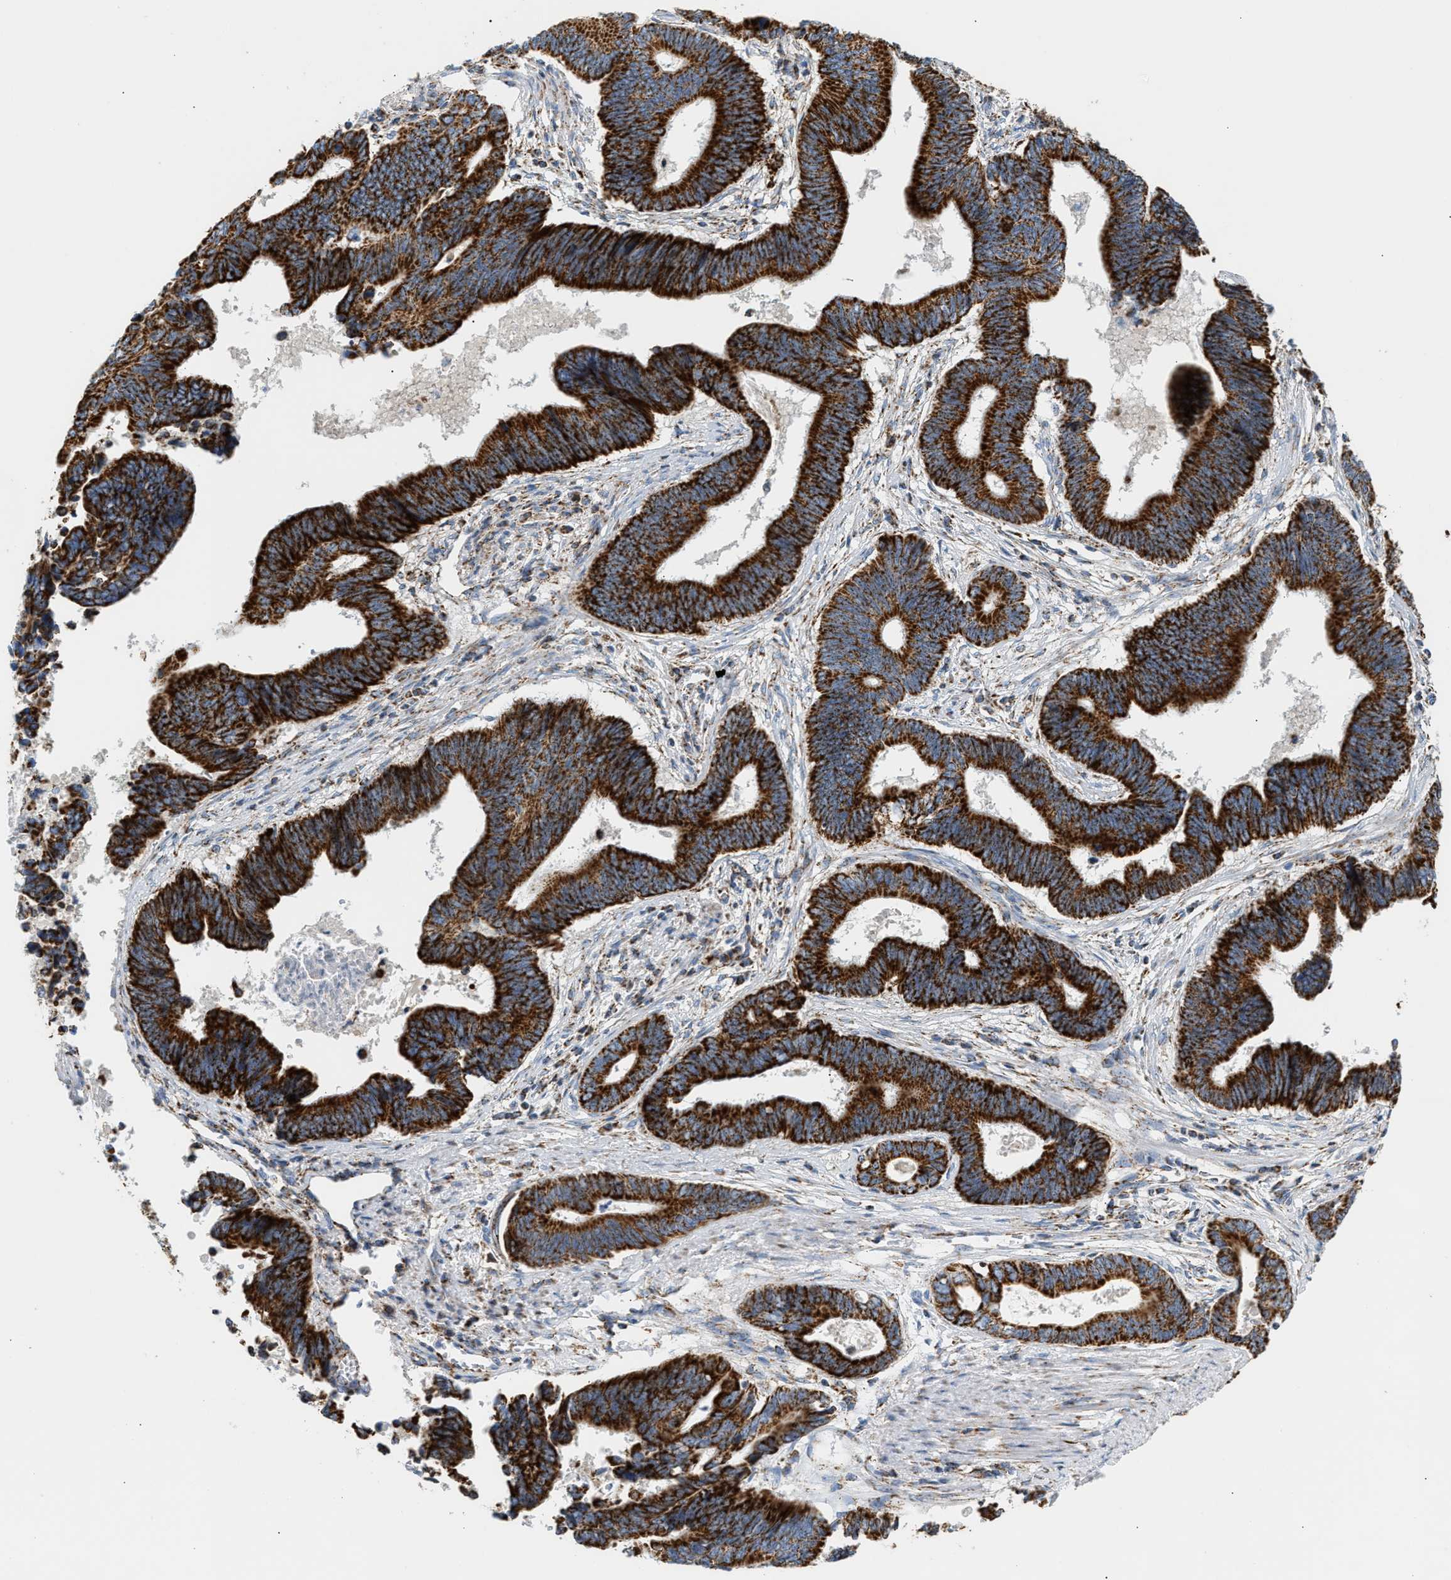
{"staining": {"intensity": "strong", "quantity": ">75%", "location": "cytoplasmic/membranous"}, "tissue": "pancreatic cancer", "cell_type": "Tumor cells", "image_type": "cancer", "snomed": [{"axis": "morphology", "description": "Adenocarcinoma, NOS"}, {"axis": "topography", "description": "Pancreas"}], "caption": "A histopathology image showing strong cytoplasmic/membranous expression in about >75% of tumor cells in pancreatic cancer, as visualized by brown immunohistochemical staining.", "gene": "OGDH", "patient": {"sex": "female", "age": 70}}